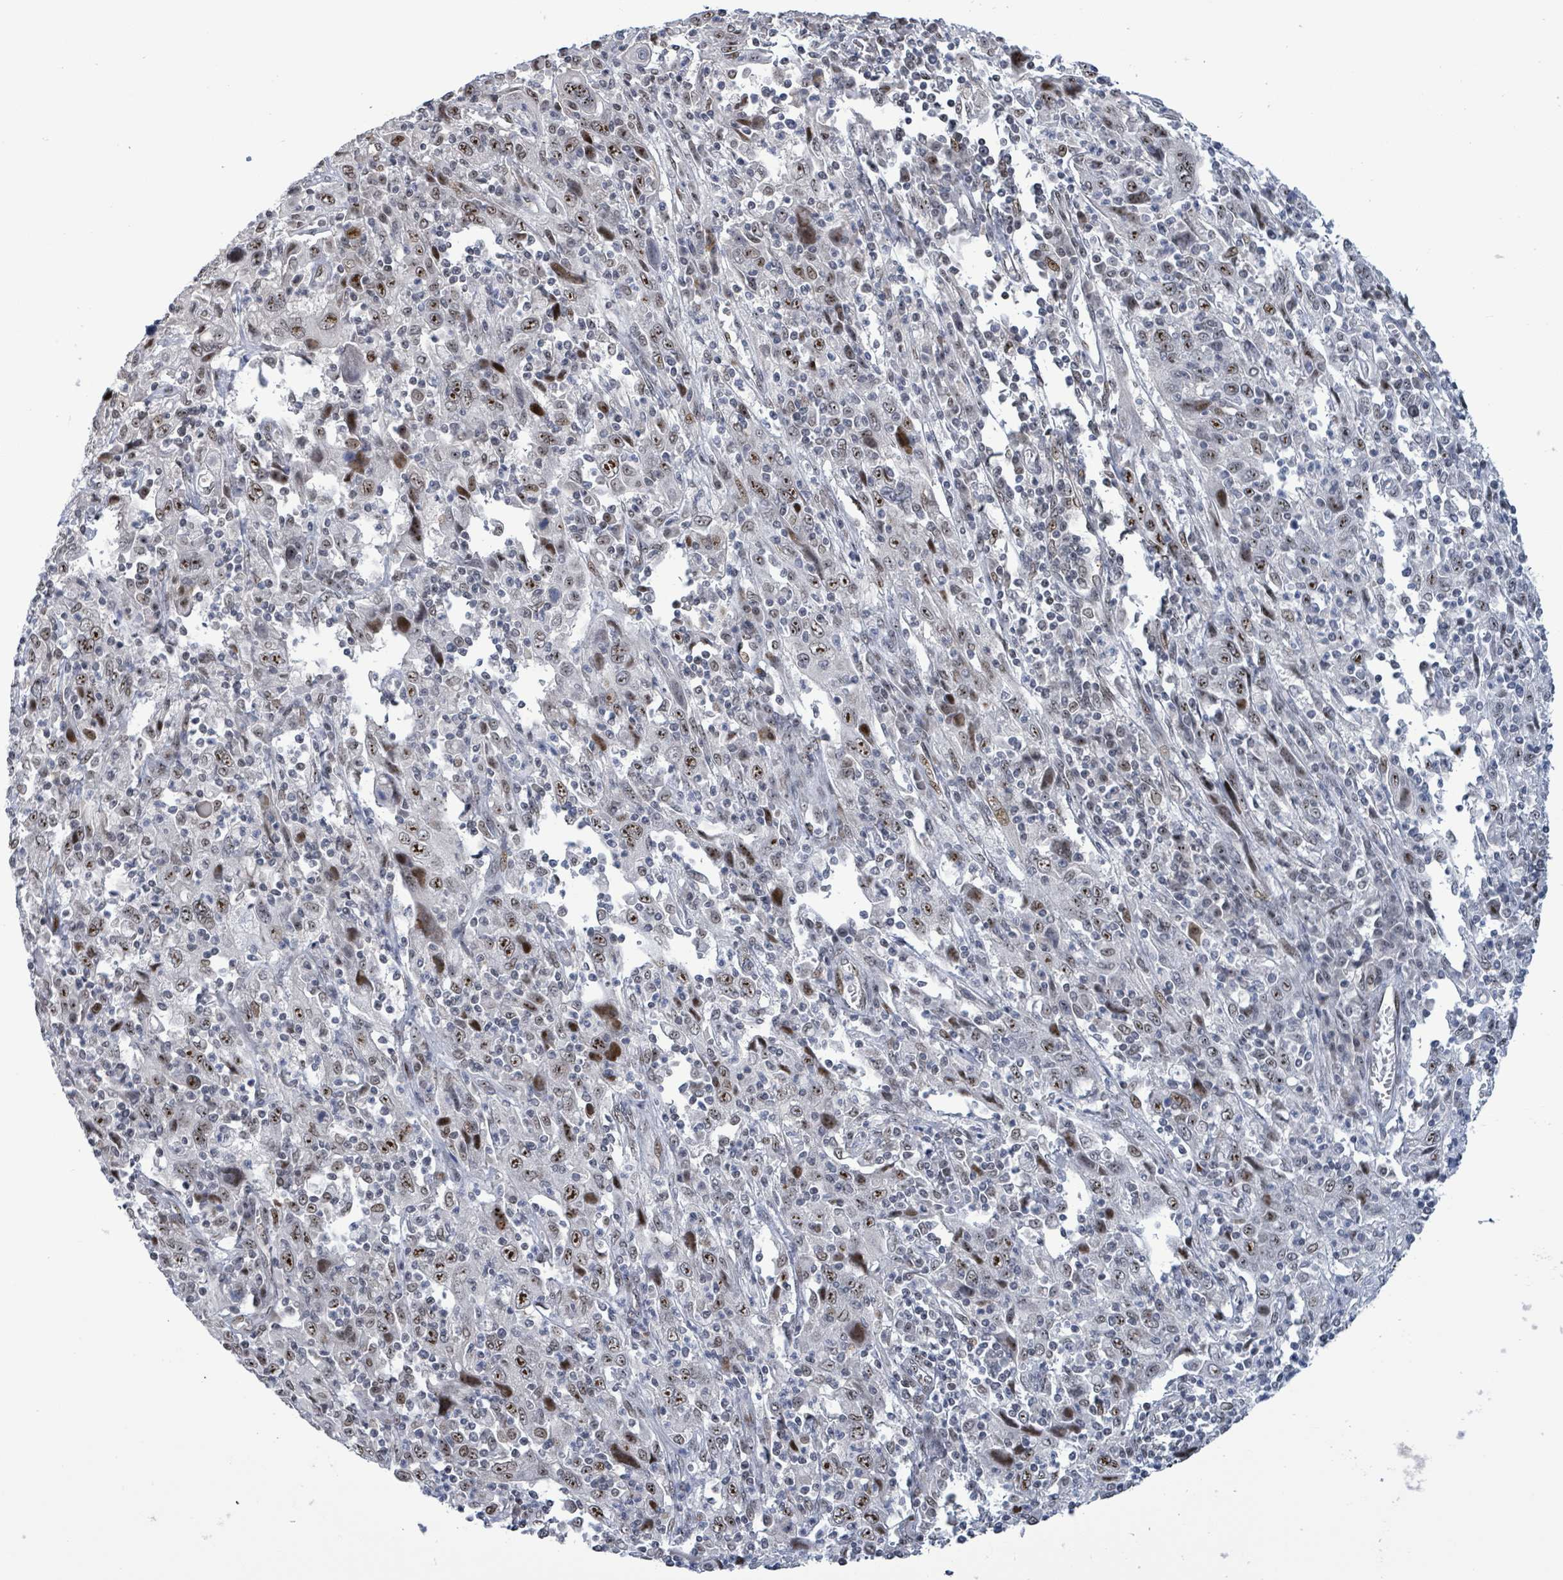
{"staining": {"intensity": "moderate", "quantity": "25%-75%", "location": "nuclear"}, "tissue": "cervical cancer", "cell_type": "Tumor cells", "image_type": "cancer", "snomed": [{"axis": "morphology", "description": "Squamous cell carcinoma, NOS"}, {"axis": "topography", "description": "Cervix"}], "caption": "Moderate nuclear protein positivity is seen in approximately 25%-75% of tumor cells in cervical cancer (squamous cell carcinoma).", "gene": "RRN3", "patient": {"sex": "female", "age": 46}}